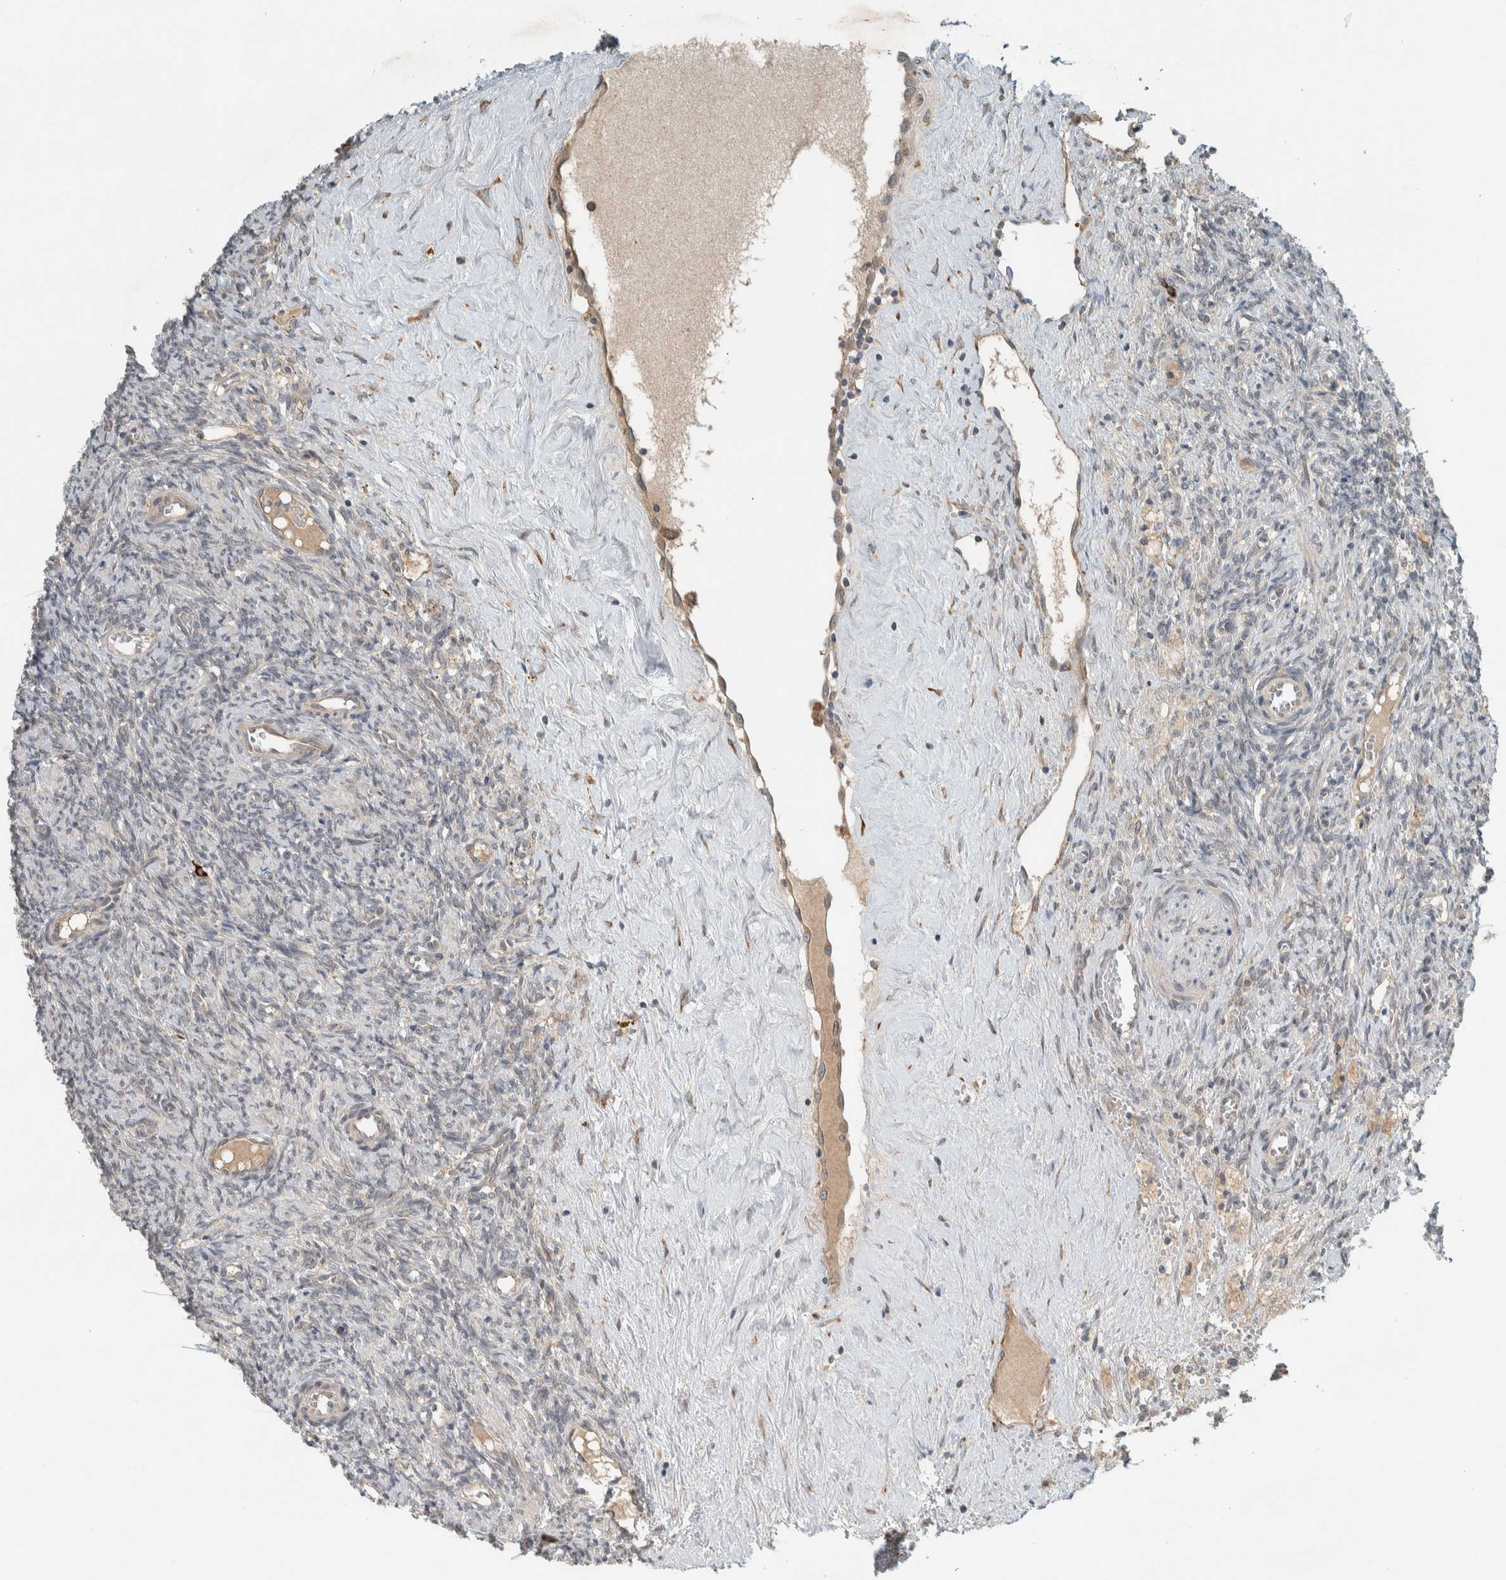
{"staining": {"intensity": "weak", "quantity": "<25%", "location": "cytoplasmic/membranous"}, "tissue": "ovary", "cell_type": "Ovarian stroma cells", "image_type": "normal", "snomed": [{"axis": "morphology", "description": "Normal tissue, NOS"}, {"axis": "topography", "description": "Ovary"}], "caption": "The histopathology image demonstrates no significant positivity in ovarian stroma cells of ovary.", "gene": "CTBP2", "patient": {"sex": "female", "age": 41}}